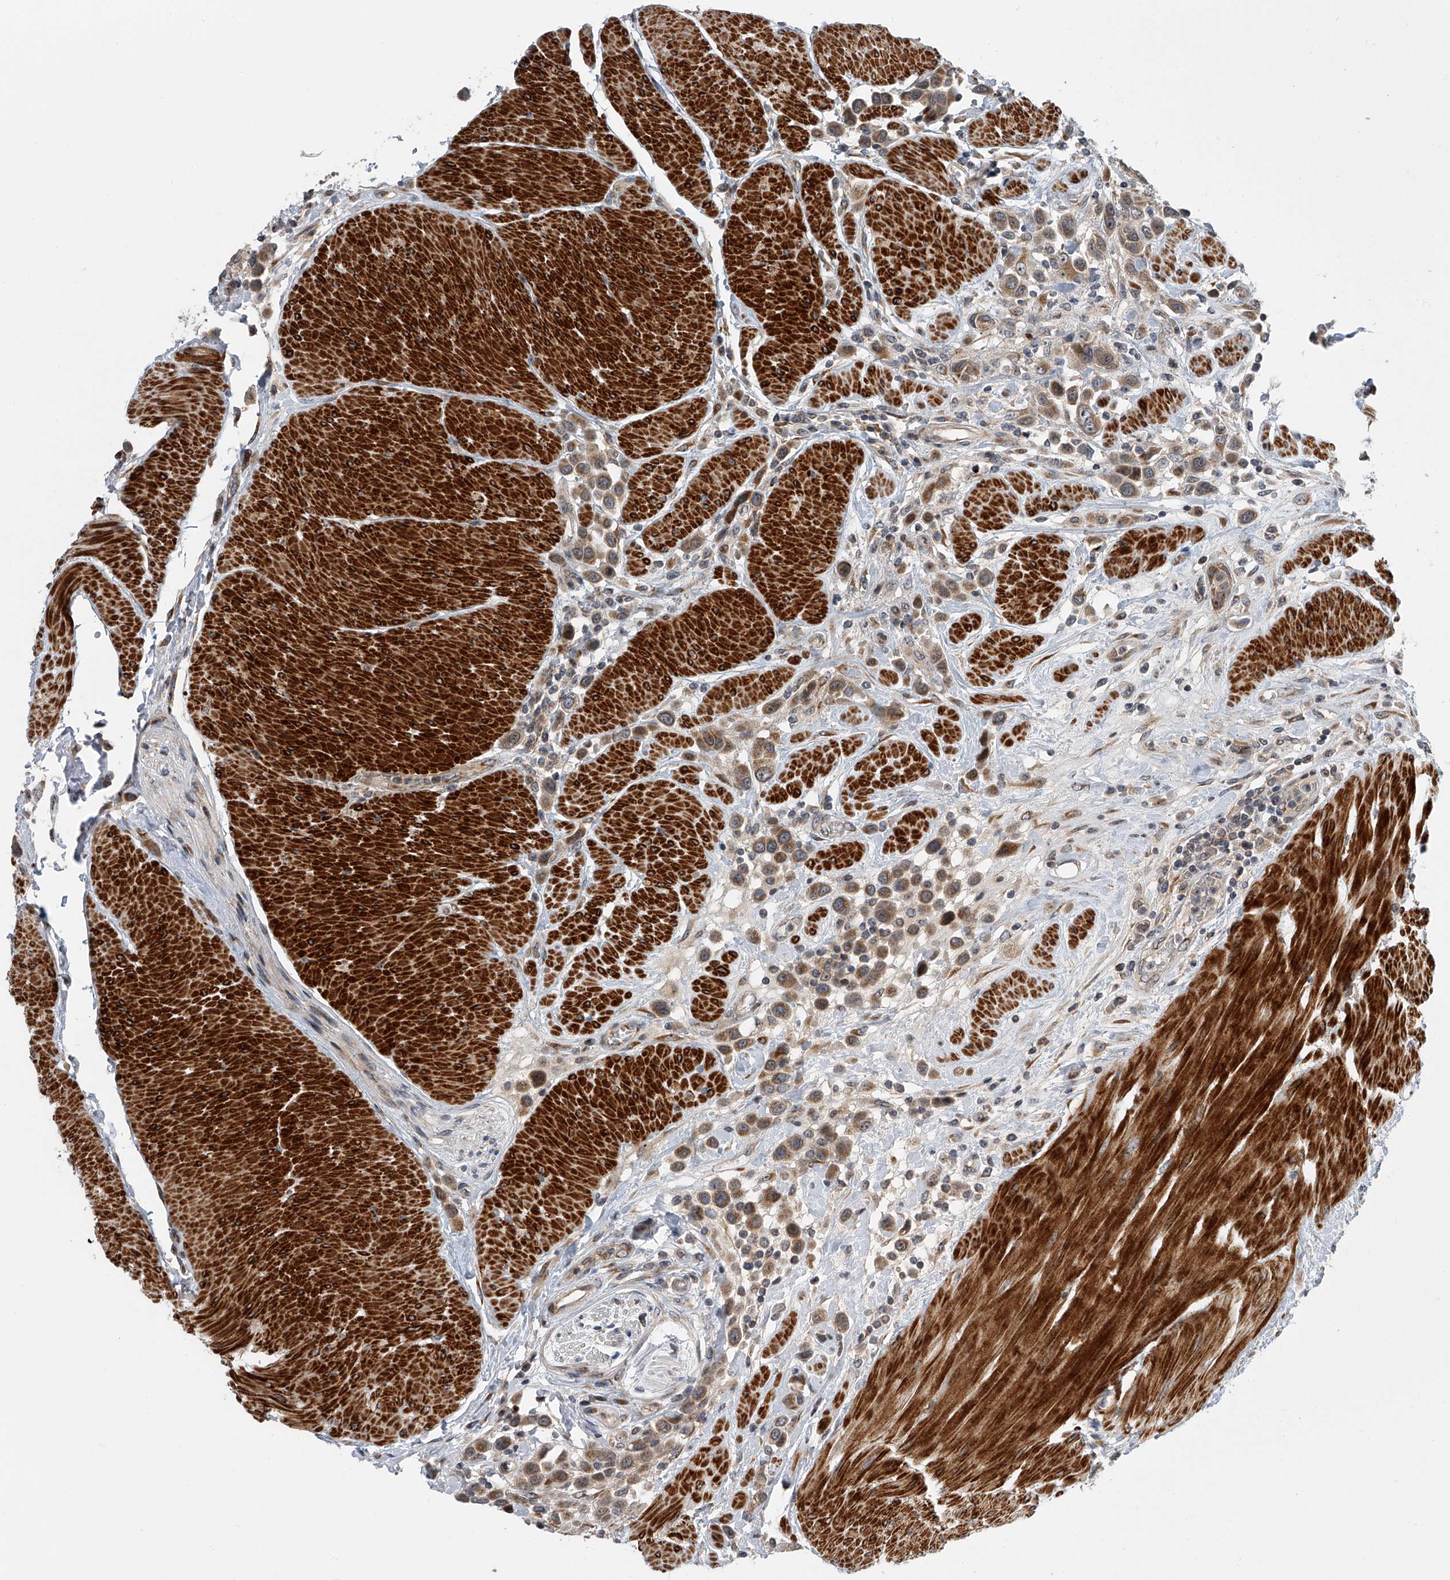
{"staining": {"intensity": "moderate", "quantity": ">75%", "location": "cytoplasmic/membranous"}, "tissue": "urothelial cancer", "cell_type": "Tumor cells", "image_type": "cancer", "snomed": [{"axis": "morphology", "description": "Urothelial carcinoma, High grade"}, {"axis": "topography", "description": "Urinary bladder"}], "caption": "About >75% of tumor cells in human urothelial cancer display moderate cytoplasmic/membranous protein staining as visualized by brown immunohistochemical staining.", "gene": "DLGAP2", "patient": {"sex": "male", "age": 50}}